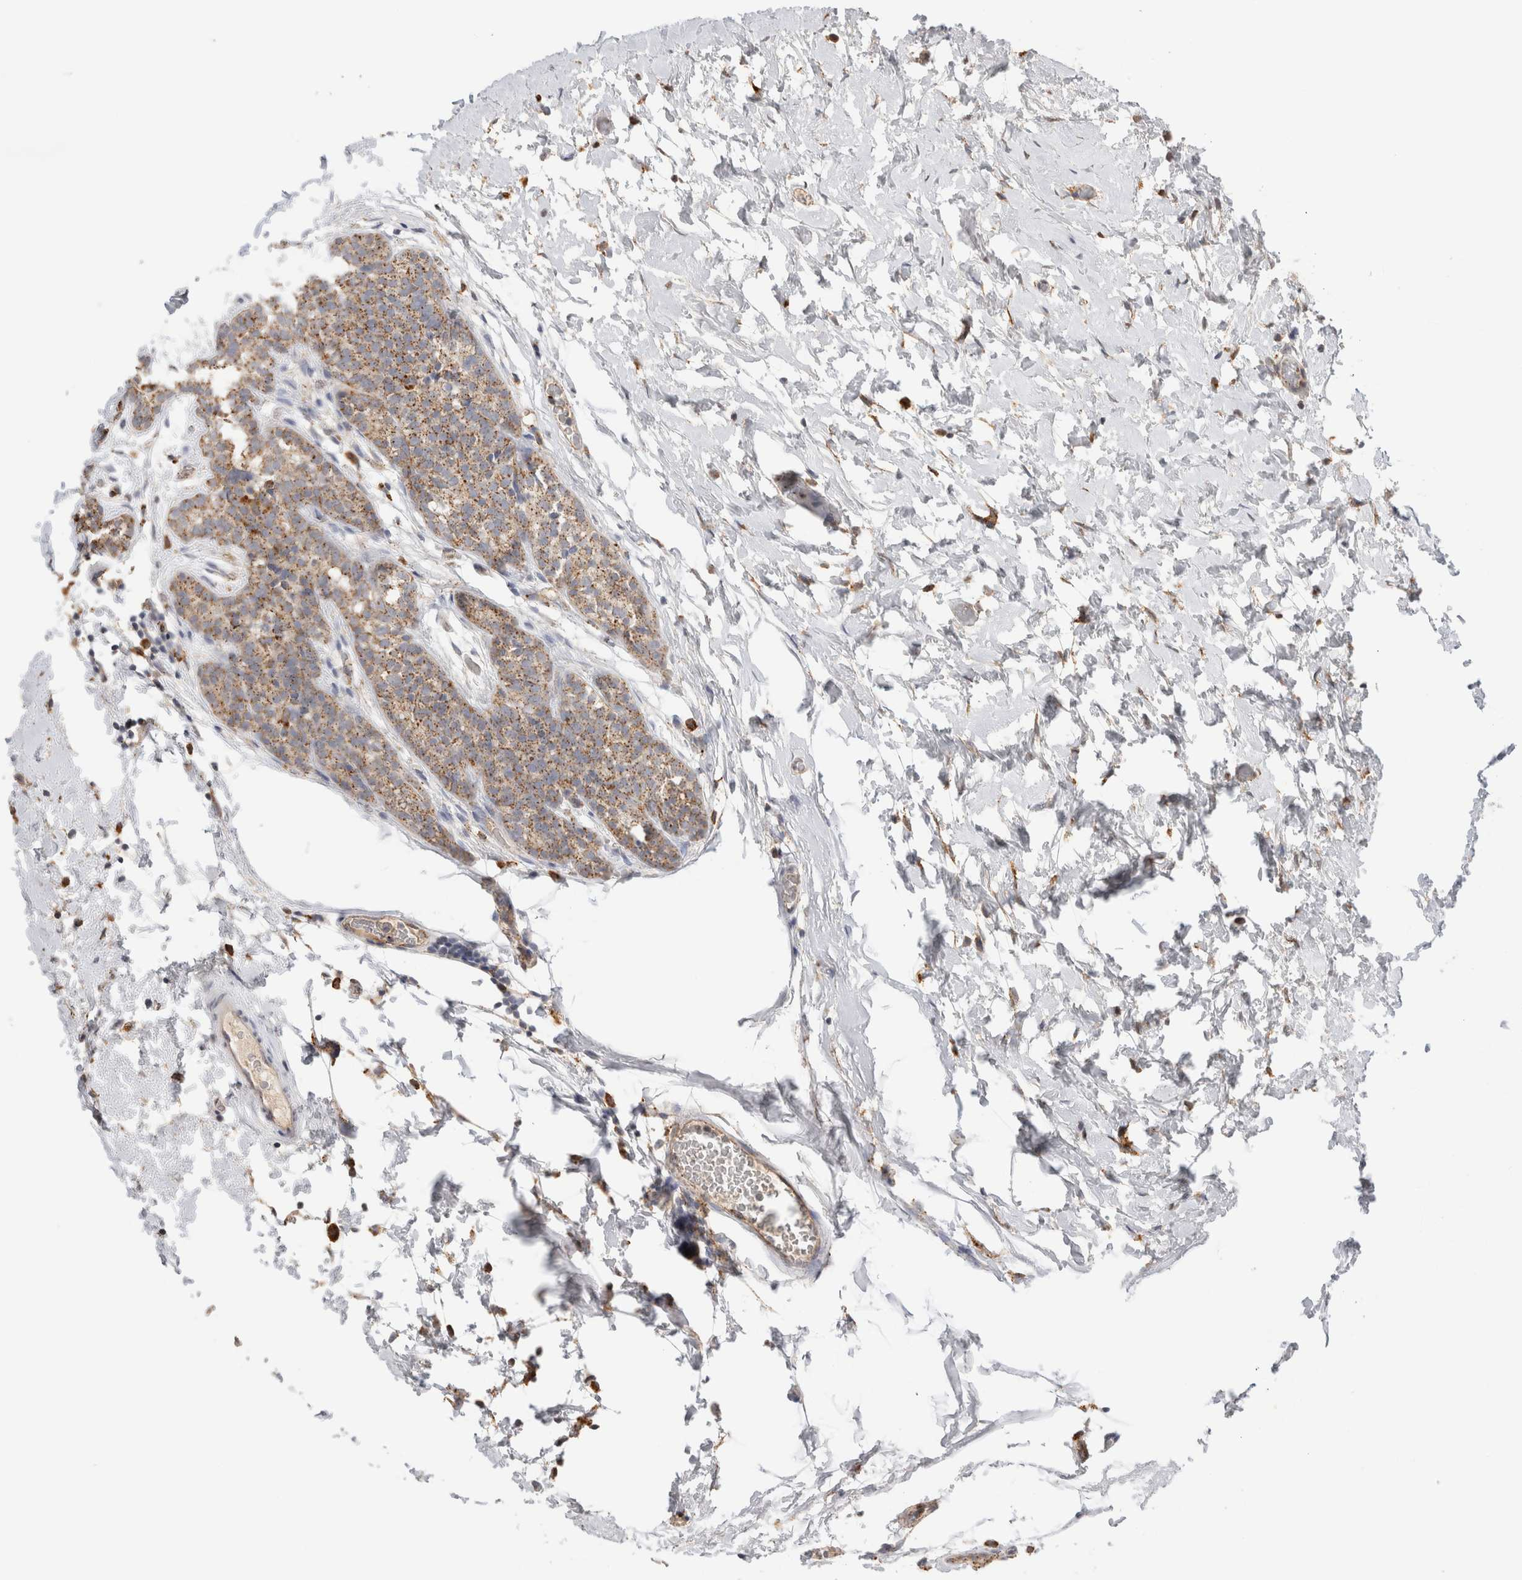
{"staining": {"intensity": "moderate", "quantity": ">75%", "location": "cytoplasmic/membranous"}, "tissue": "breast cancer", "cell_type": "Tumor cells", "image_type": "cancer", "snomed": [{"axis": "morphology", "description": "Lobular carcinoma"}, {"axis": "topography", "description": "Breast"}], "caption": "The histopathology image reveals immunohistochemical staining of breast lobular carcinoma. There is moderate cytoplasmic/membranous expression is appreciated in approximately >75% of tumor cells.", "gene": "GNS", "patient": {"sex": "female", "age": 50}}